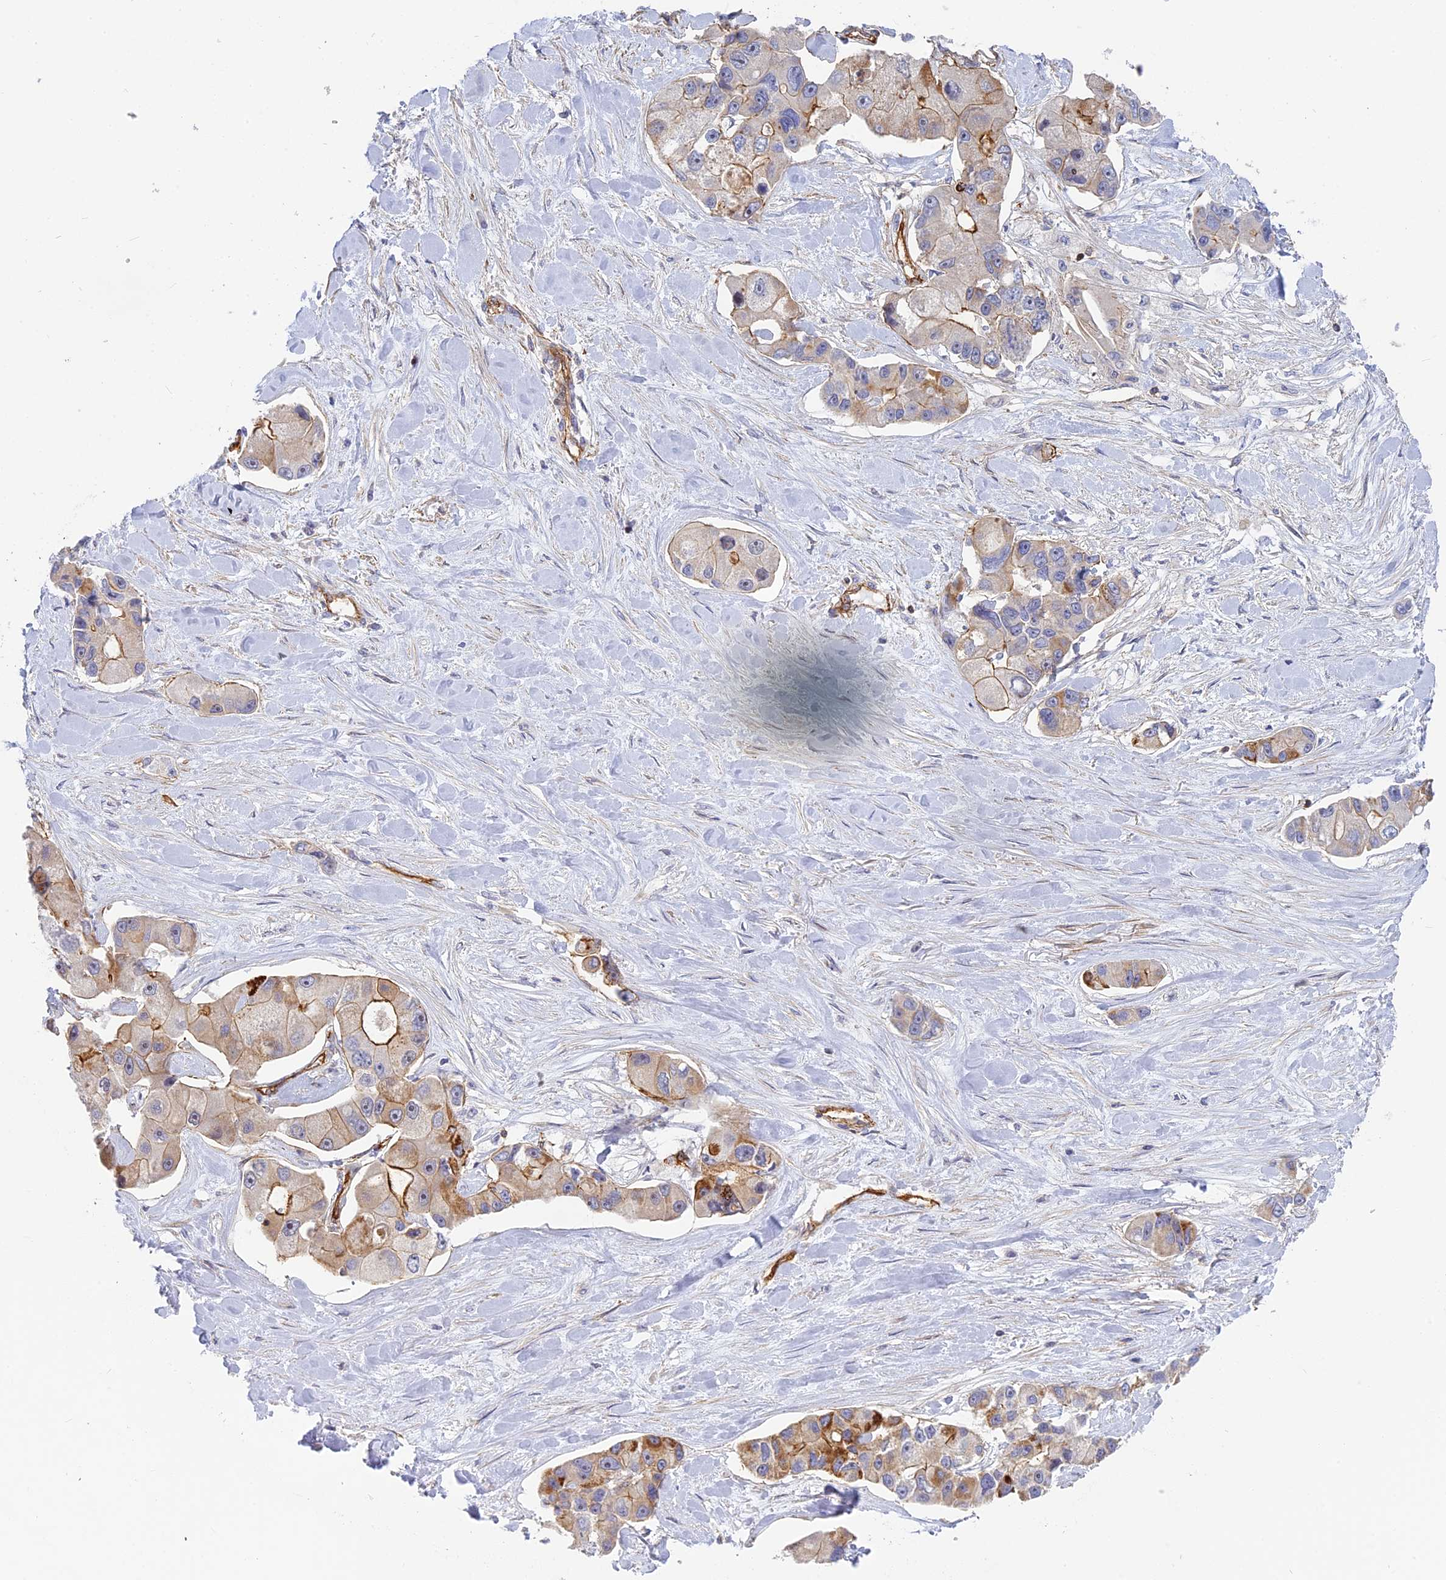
{"staining": {"intensity": "moderate", "quantity": "25%-75%", "location": "cytoplasmic/membranous"}, "tissue": "lung cancer", "cell_type": "Tumor cells", "image_type": "cancer", "snomed": [{"axis": "morphology", "description": "Adenocarcinoma, NOS"}, {"axis": "topography", "description": "Lung"}], "caption": "Lung adenocarcinoma stained for a protein (brown) demonstrates moderate cytoplasmic/membranous positive expression in about 25%-75% of tumor cells.", "gene": "CNBD2", "patient": {"sex": "female", "age": 54}}